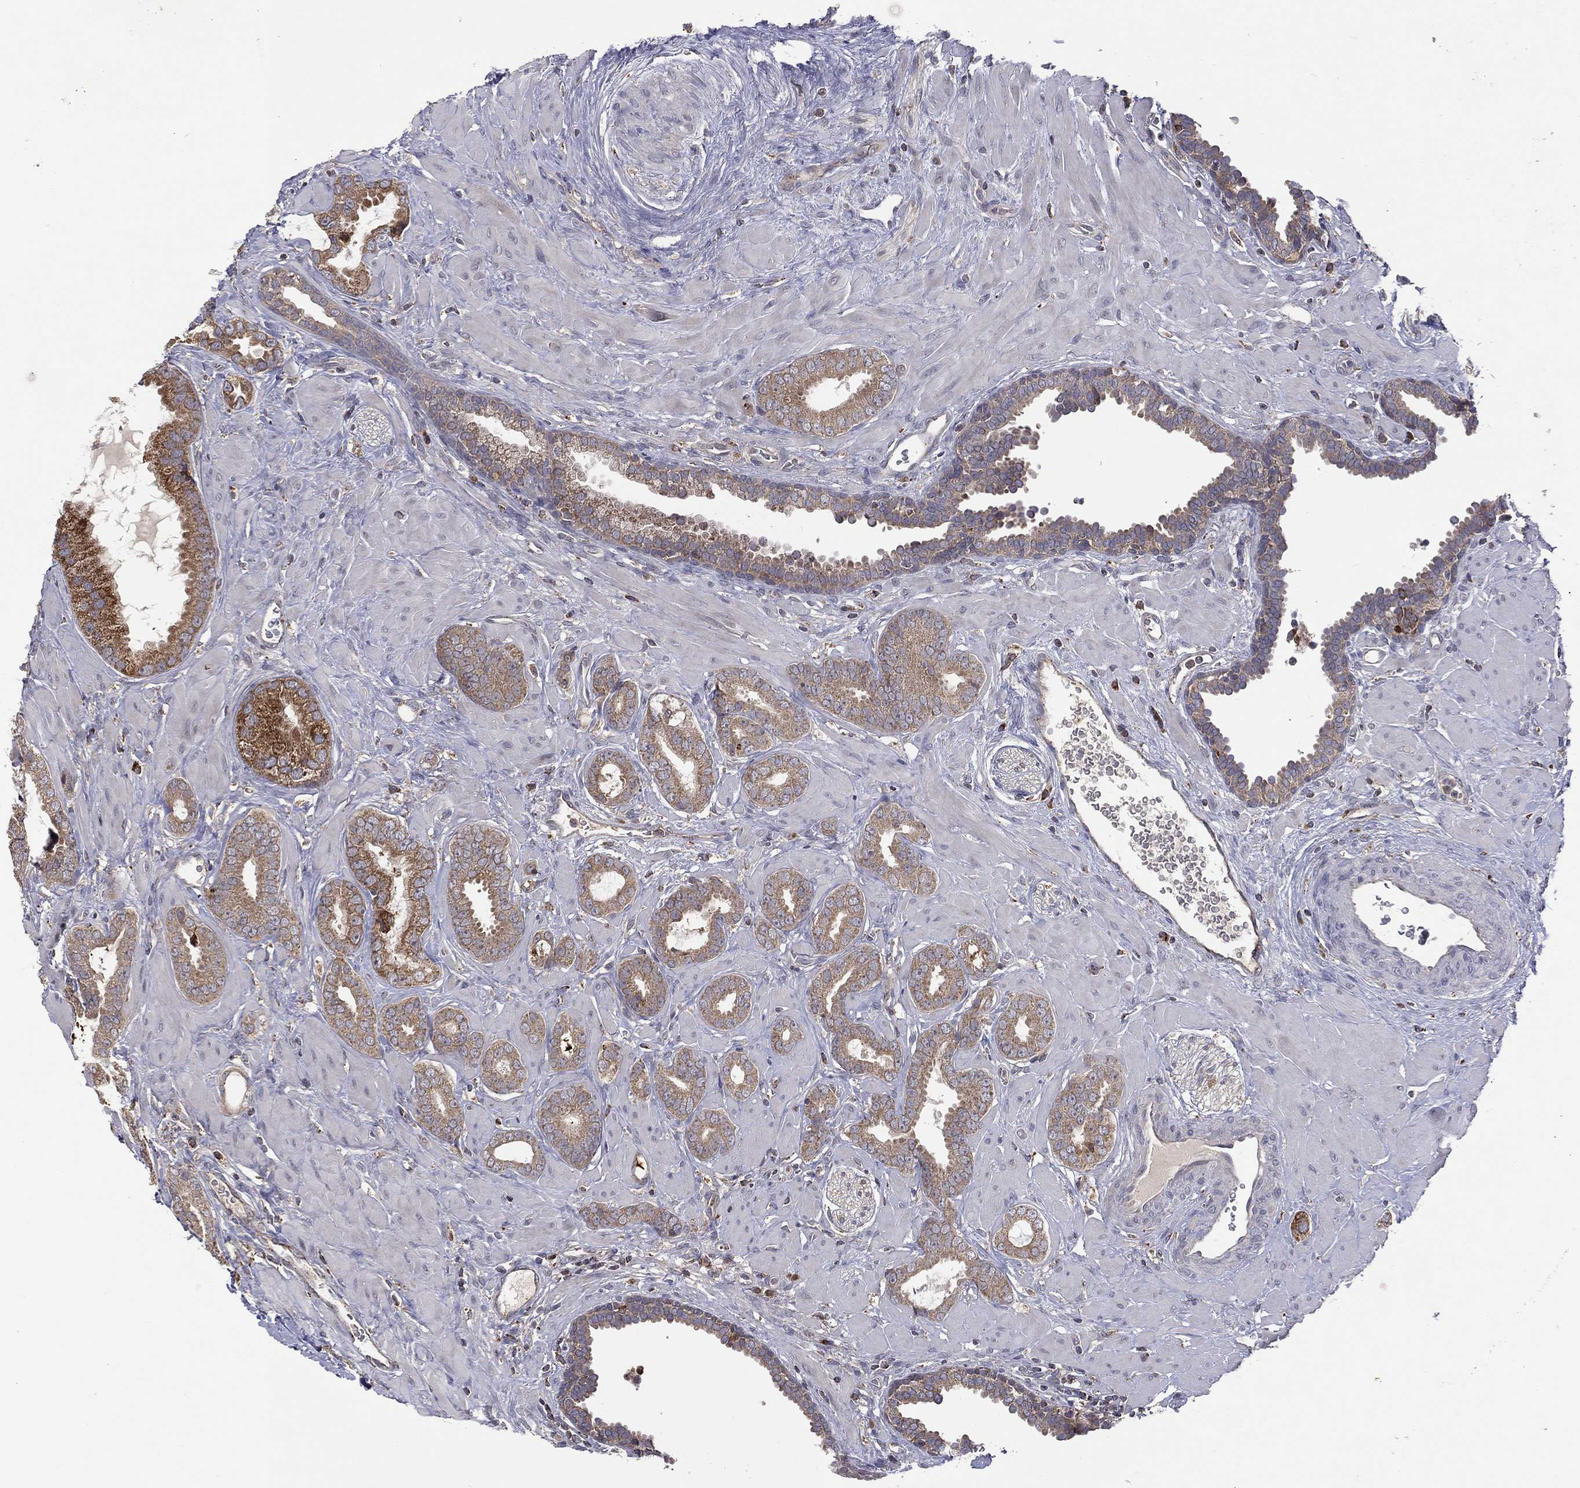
{"staining": {"intensity": "strong", "quantity": "25%-75%", "location": "cytoplasmic/membranous"}, "tissue": "prostate cancer", "cell_type": "Tumor cells", "image_type": "cancer", "snomed": [{"axis": "morphology", "description": "Adenocarcinoma, Low grade"}, {"axis": "topography", "description": "Prostate"}], "caption": "Tumor cells demonstrate high levels of strong cytoplasmic/membranous positivity in about 25%-75% of cells in human prostate low-grade adenocarcinoma. (DAB IHC with brightfield microscopy, high magnification).", "gene": "STARD3", "patient": {"sex": "male", "age": 68}}